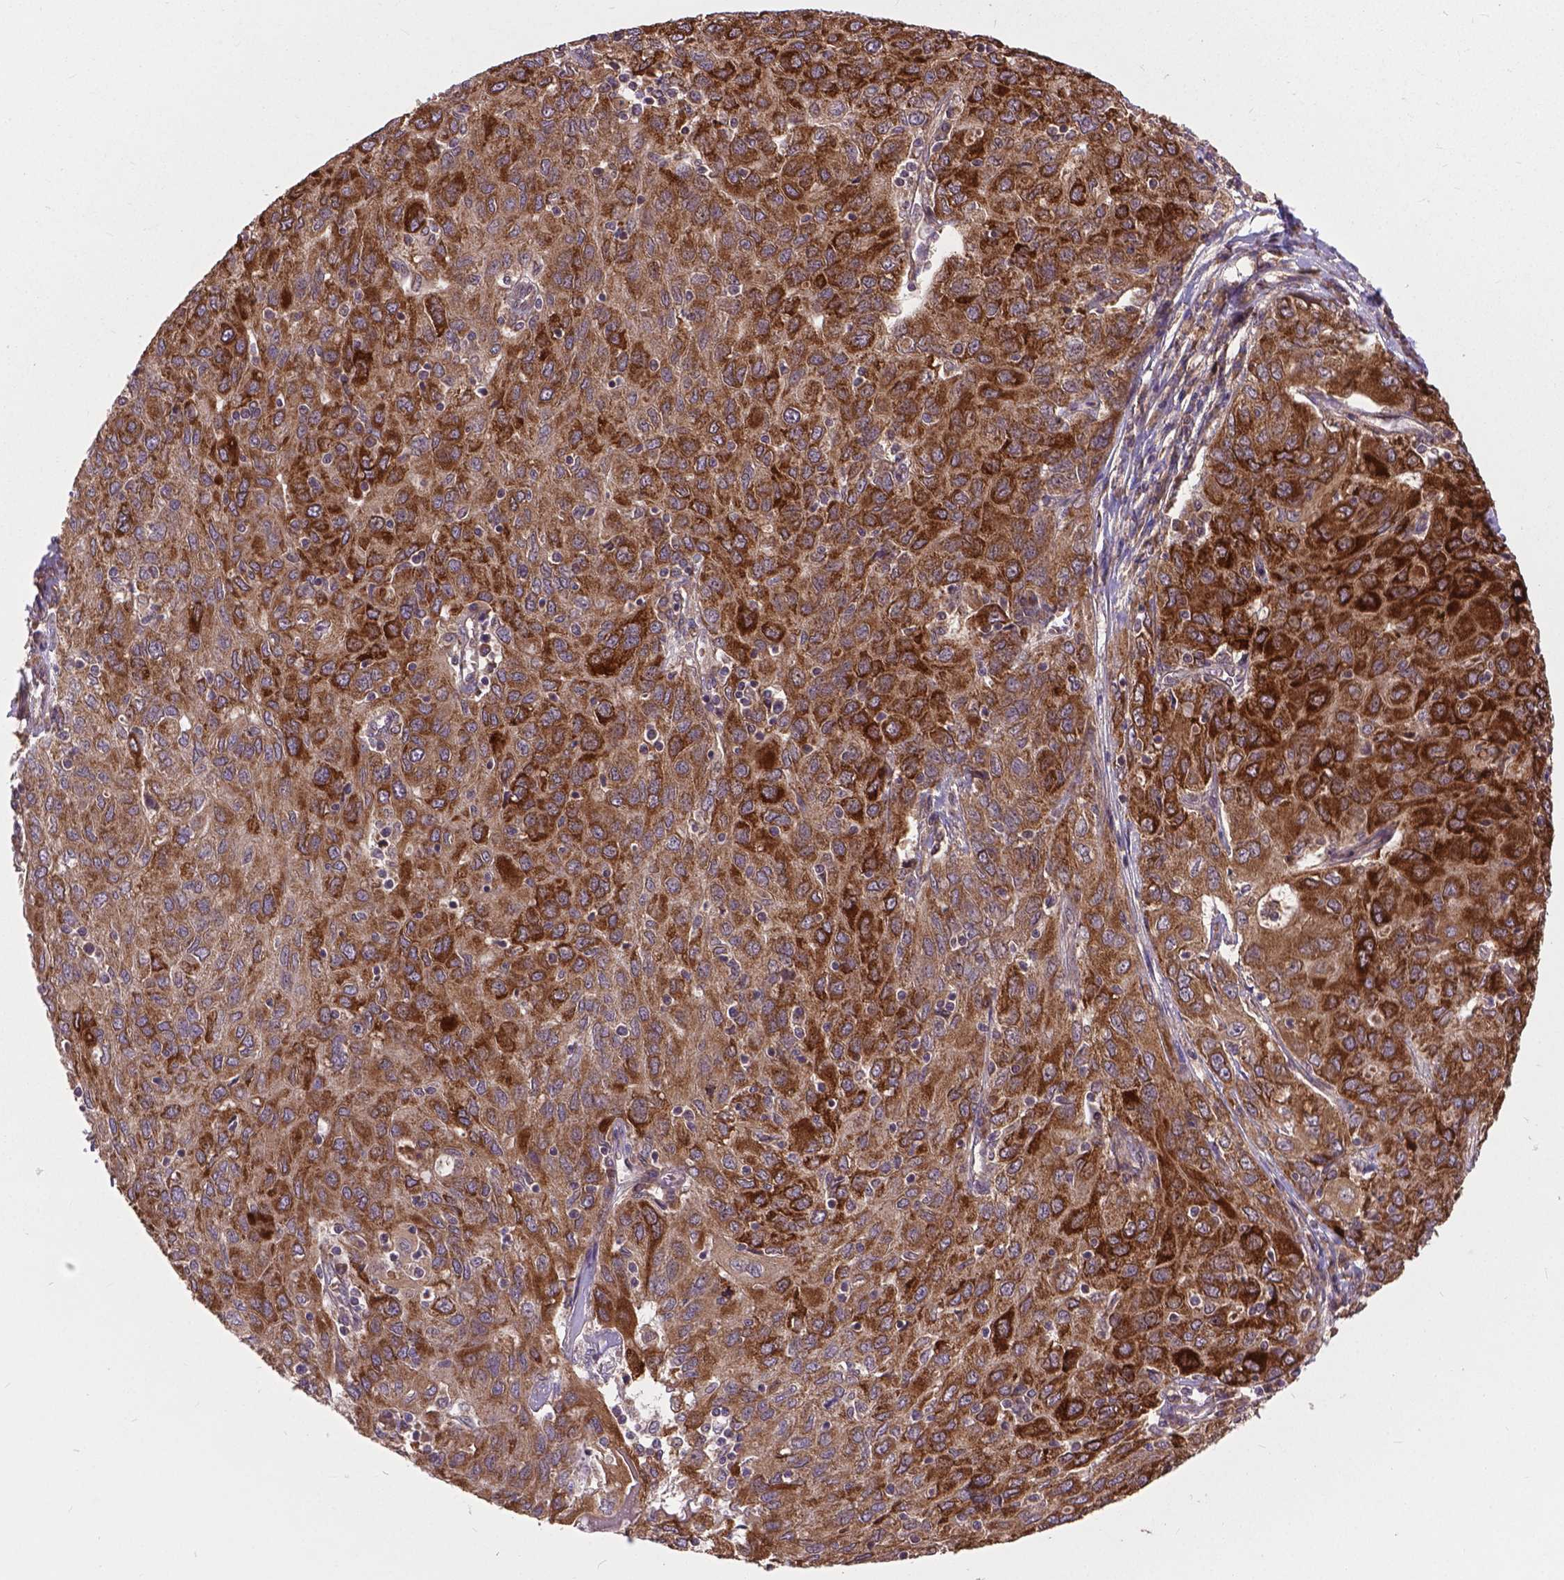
{"staining": {"intensity": "strong", "quantity": ">75%", "location": "cytoplasmic/membranous"}, "tissue": "ovarian cancer", "cell_type": "Tumor cells", "image_type": "cancer", "snomed": [{"axis": "morphology", "description": "Carcinoma, endometroid"}, {"axis": "topography", "description": "Ovary"}], "caption": "This is a histology image of immunohistochemistry (IHC) staining of endometroid carcinoma (ovarian), which shows strong positivity in the cytoplasmic/membranous of tumor cells.", "gene": "ZNF616", "patient": {"sex": "female", "age": 50}}